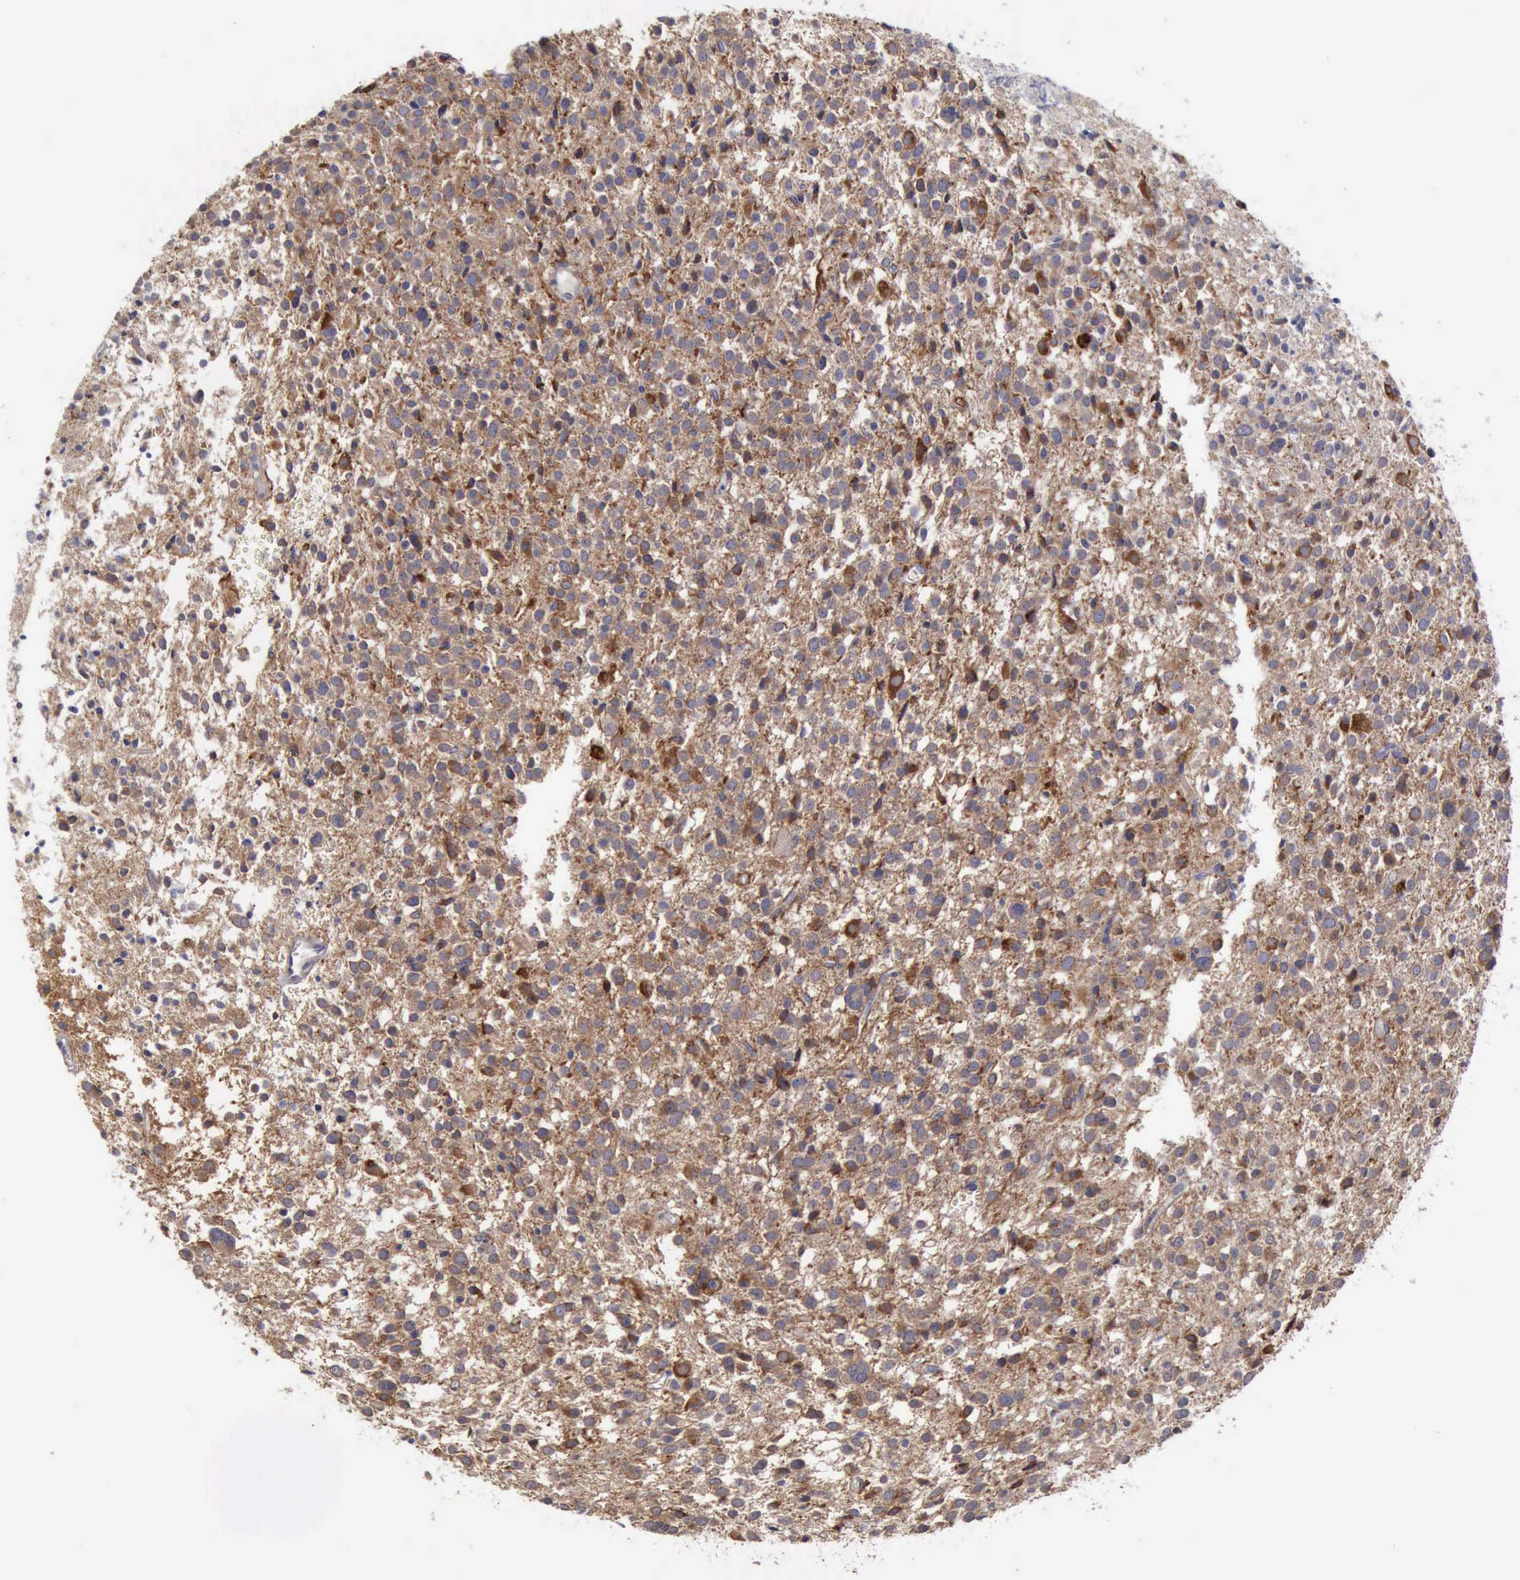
{"staining": {"intensity": "moderate", "quantity": ">75%", "location": "cytoplasmic/membranous"}, "tissue": "glioma", "cell_type": "Tumor cells", "image_type": "cancer", "snomed": [{"axis": "morphology", "description": "Glioma, malignant, Low grade"}, {"axis": "topography", "description": "Brain"}], "caption": "Approximately >75% of tumor cells in human glioma display moderate cytoplasmic/membranous protein staining as visualized by brown immunohistochemical staining.", "gene": "PHKA1", "patient": {"sex": "female", "age": 36}}